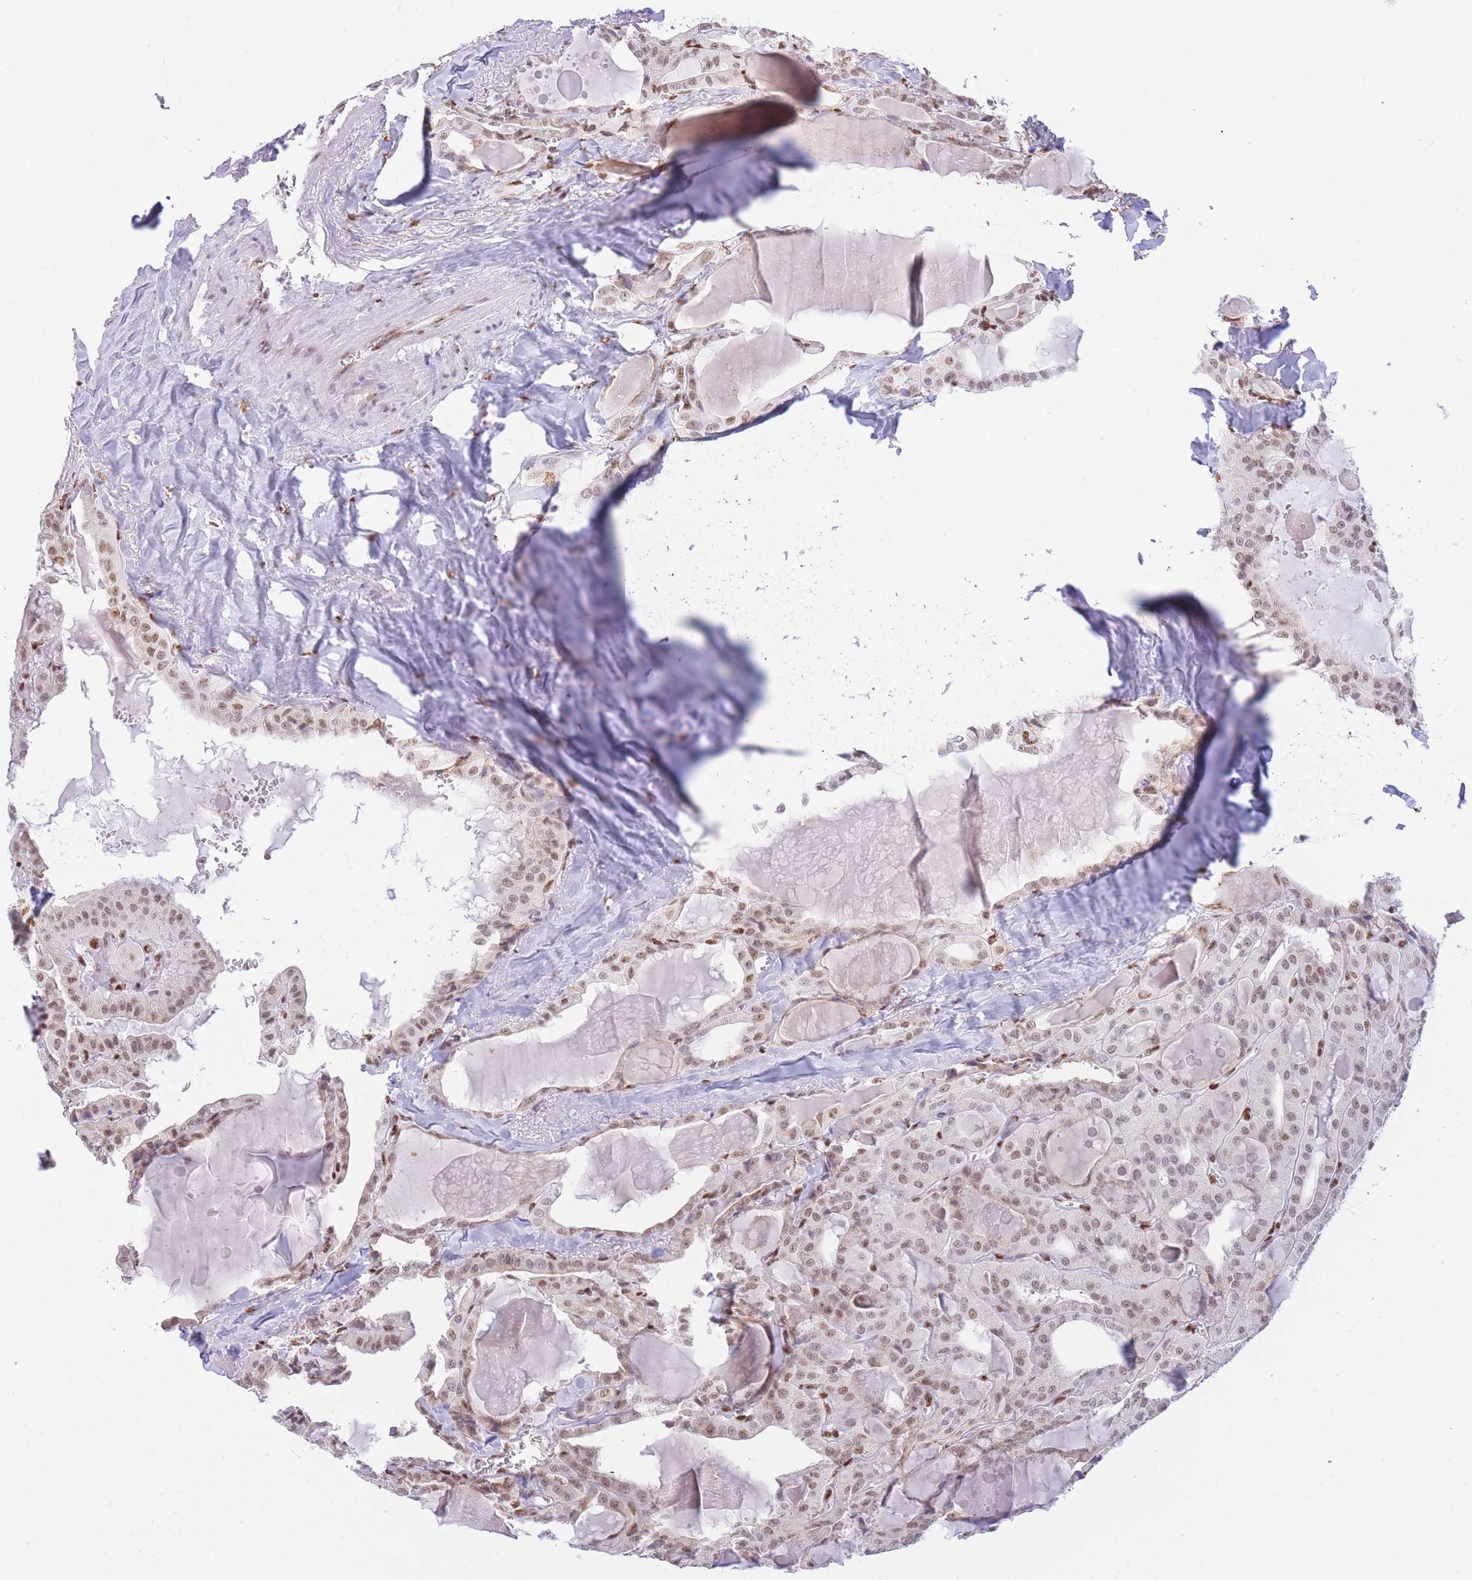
{"staining": {"intensity": "weak", "quantity": ">75%", "location": "nuclear"}, "tissue": "thyroid cancer", "cell_type": "Tumor cells", "image_type": "cancer", "snomed": [{"axis": "morphology", "description": "Papillary adenocarcinoma, NOS"}, {"axis": "topography", "description": "Thyroid gland"}], "caption": "Brown immunohistochemical staining in human thyroid papillary adenocarcinoma exhibits weak nuclear staining in approximately >75% of tumor cells. The staining is performed using DAB (3,3'-diaminobenzidine) brown chromogen to label protein expression. The nuclei are counter-stained blue using hematoxylin.", "gene": "FAM153A", "patient": {"sex": "male", "age": 52}}